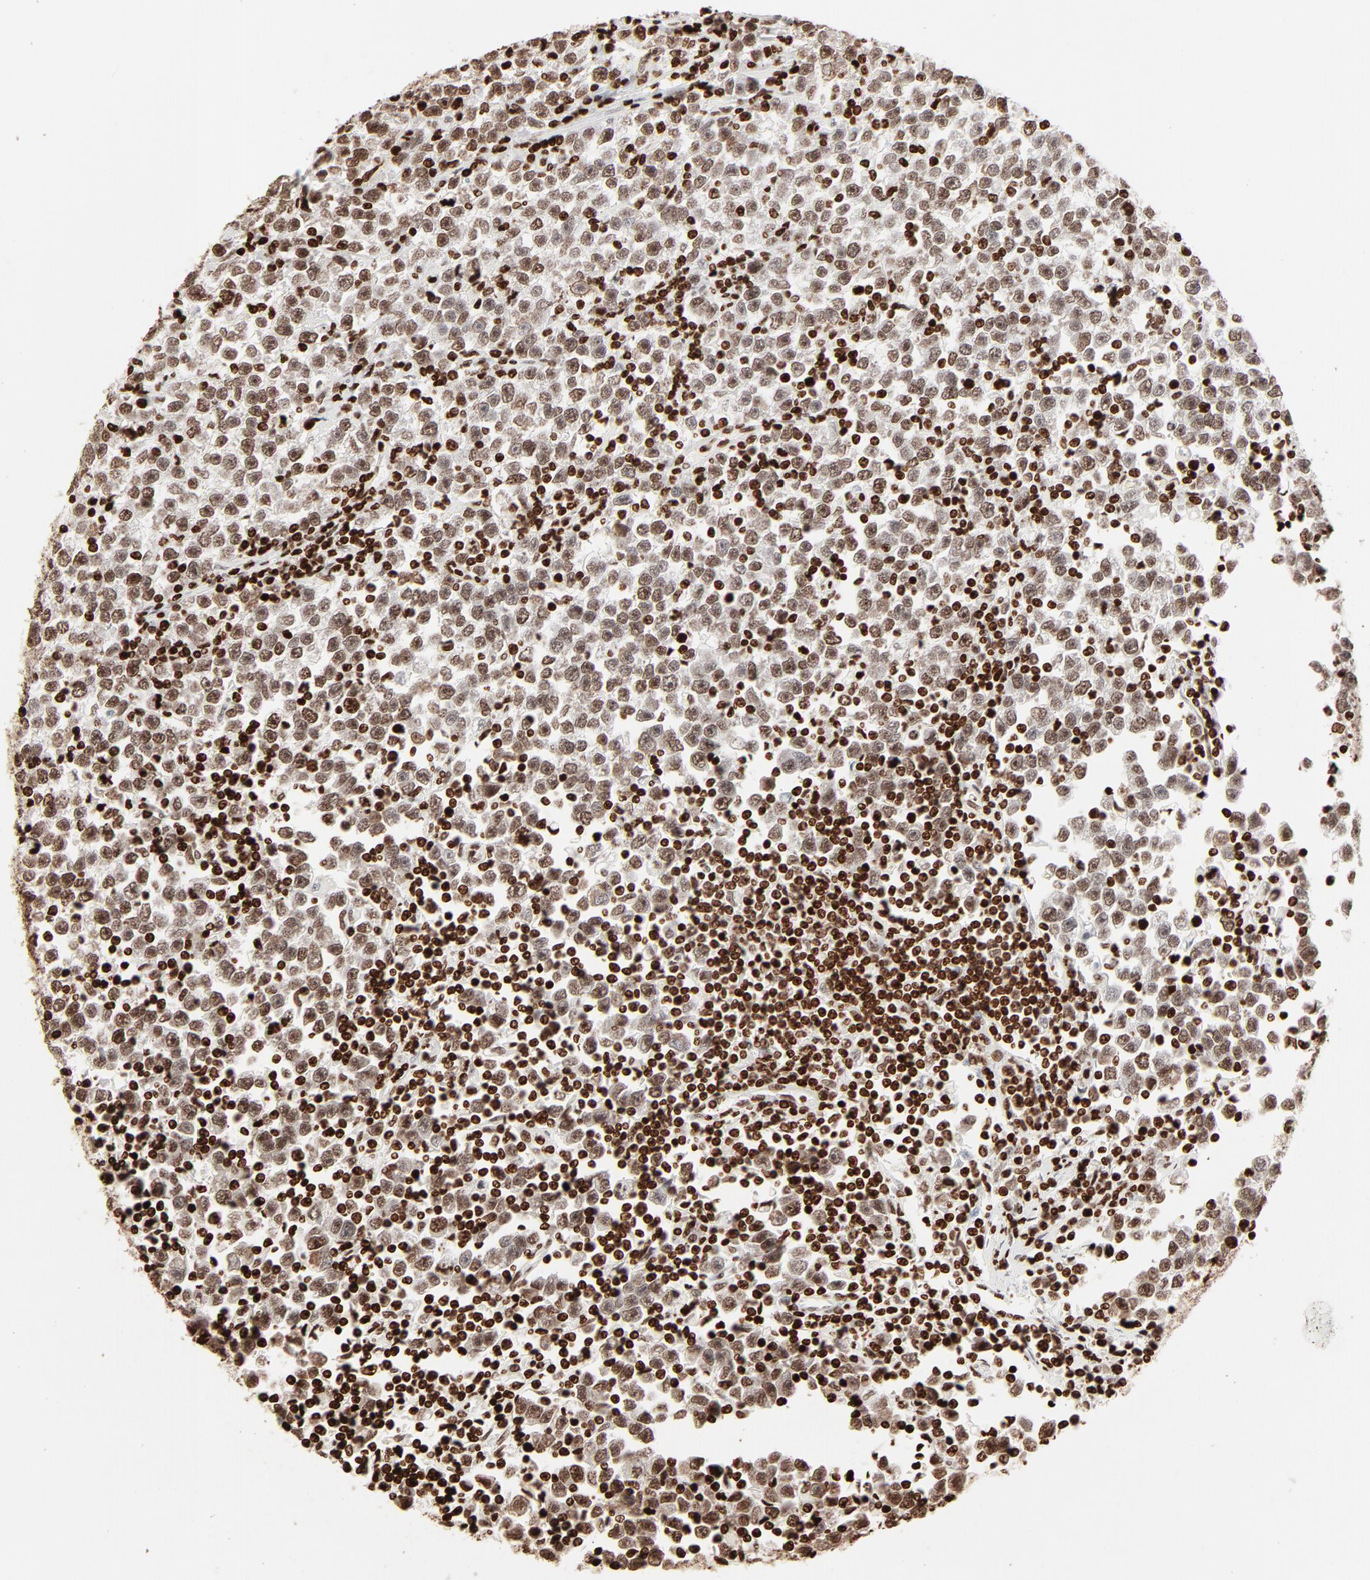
{"staining": {"intensity": "moderate", "quantity": ">75%", "location": "nuclear"}, "tissue": "testis cancer", "cell_type": "Tumor cells", "image_type": "cancer", "snomed": [{"axis": "morphology", "description": "Seminoma, NOS"}, {"axis": "topography", "description": "Testis"}], "caption": "Immunohistochemical staining of seminoma (testis) reveals medium levels of moderate nuclear positivity in approximately >75% of tumor cells.", "gene": "HMGB2", "patient": {"sex": "male", "age": 43}}